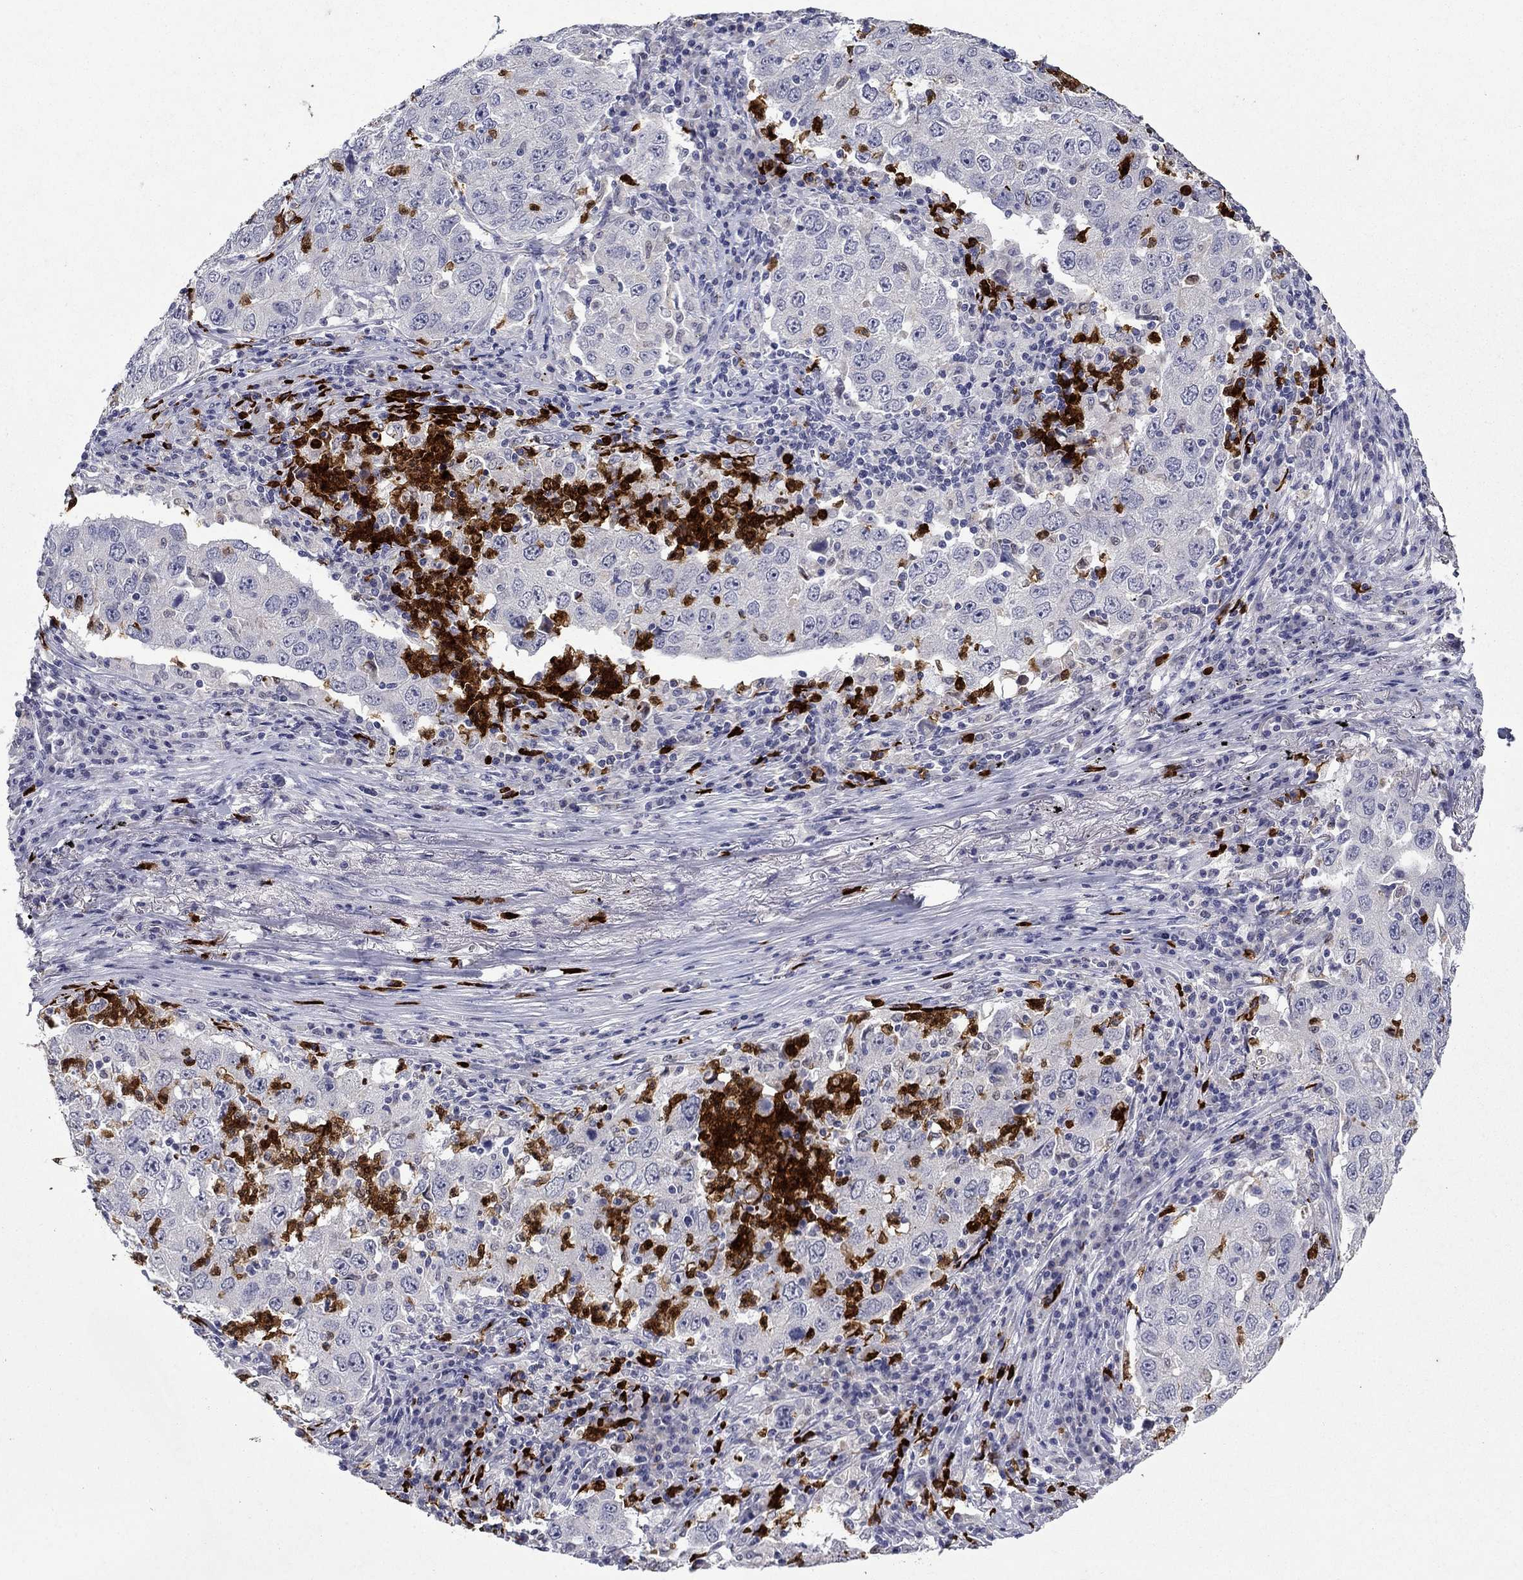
{"staining": {"intensity": "negative", "quantity": "none", "location": "none"}, "tissue": "lung cancer", "cell_type": "Tumor cells", "image_type": "cancer", "snomed": [{"axis": "morphology", "description": "Adenocarcinoma, NOS"}, {"axis": "topography", "description": "Lung"}], "caption": "Immunohistochemistry (IHC) histopathology image of human lung adenocarcinoma stained for a protein (brown), which reveals no expression in tumor cells.", "gene": "IRF5", "patient": {"sex": "male", "age": 73}}